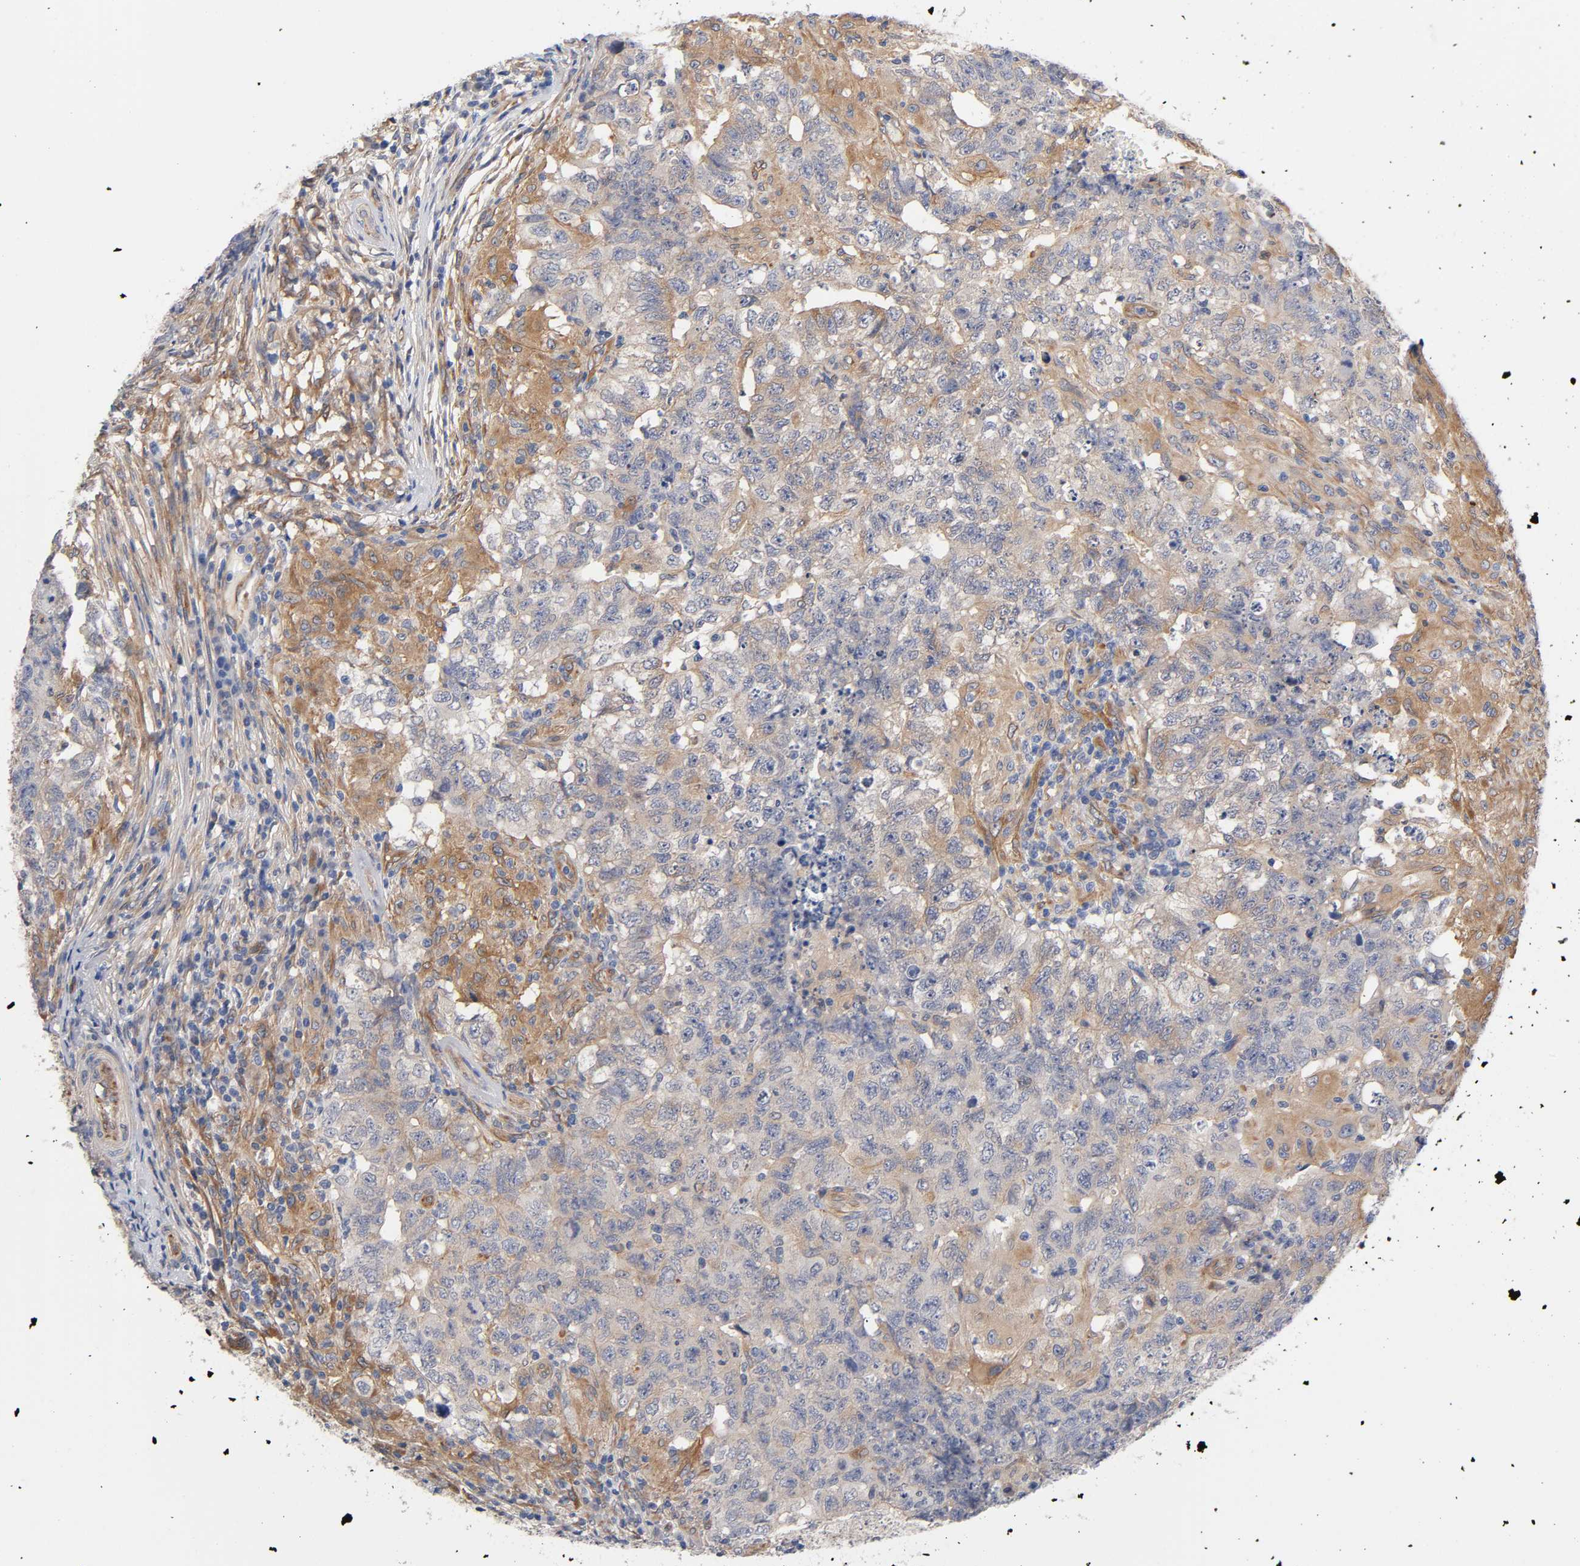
{"staining": {"intensity": "moderate", "quantity": "25%-75%", "location": "cytoplasmic/membranous"}, "tissue": "testis cancer", "cell_type": "Tumor cells", "image_type": "cancer", "snomed": [{"axis": "morphology", "description": "Carcinoma, Embryonal, NOS"}, {"axis": "topography", "description": "Testis"}], "caption": "Embryonal carcinoma (testis) was stained to show a protein in brown. There is medium levels of moderate cytoplasmic/membranous positivity in approximately 25%-75% of tumor cells.", "gene": "RAB13", "patient": {"sex": "male", "age": 21}}